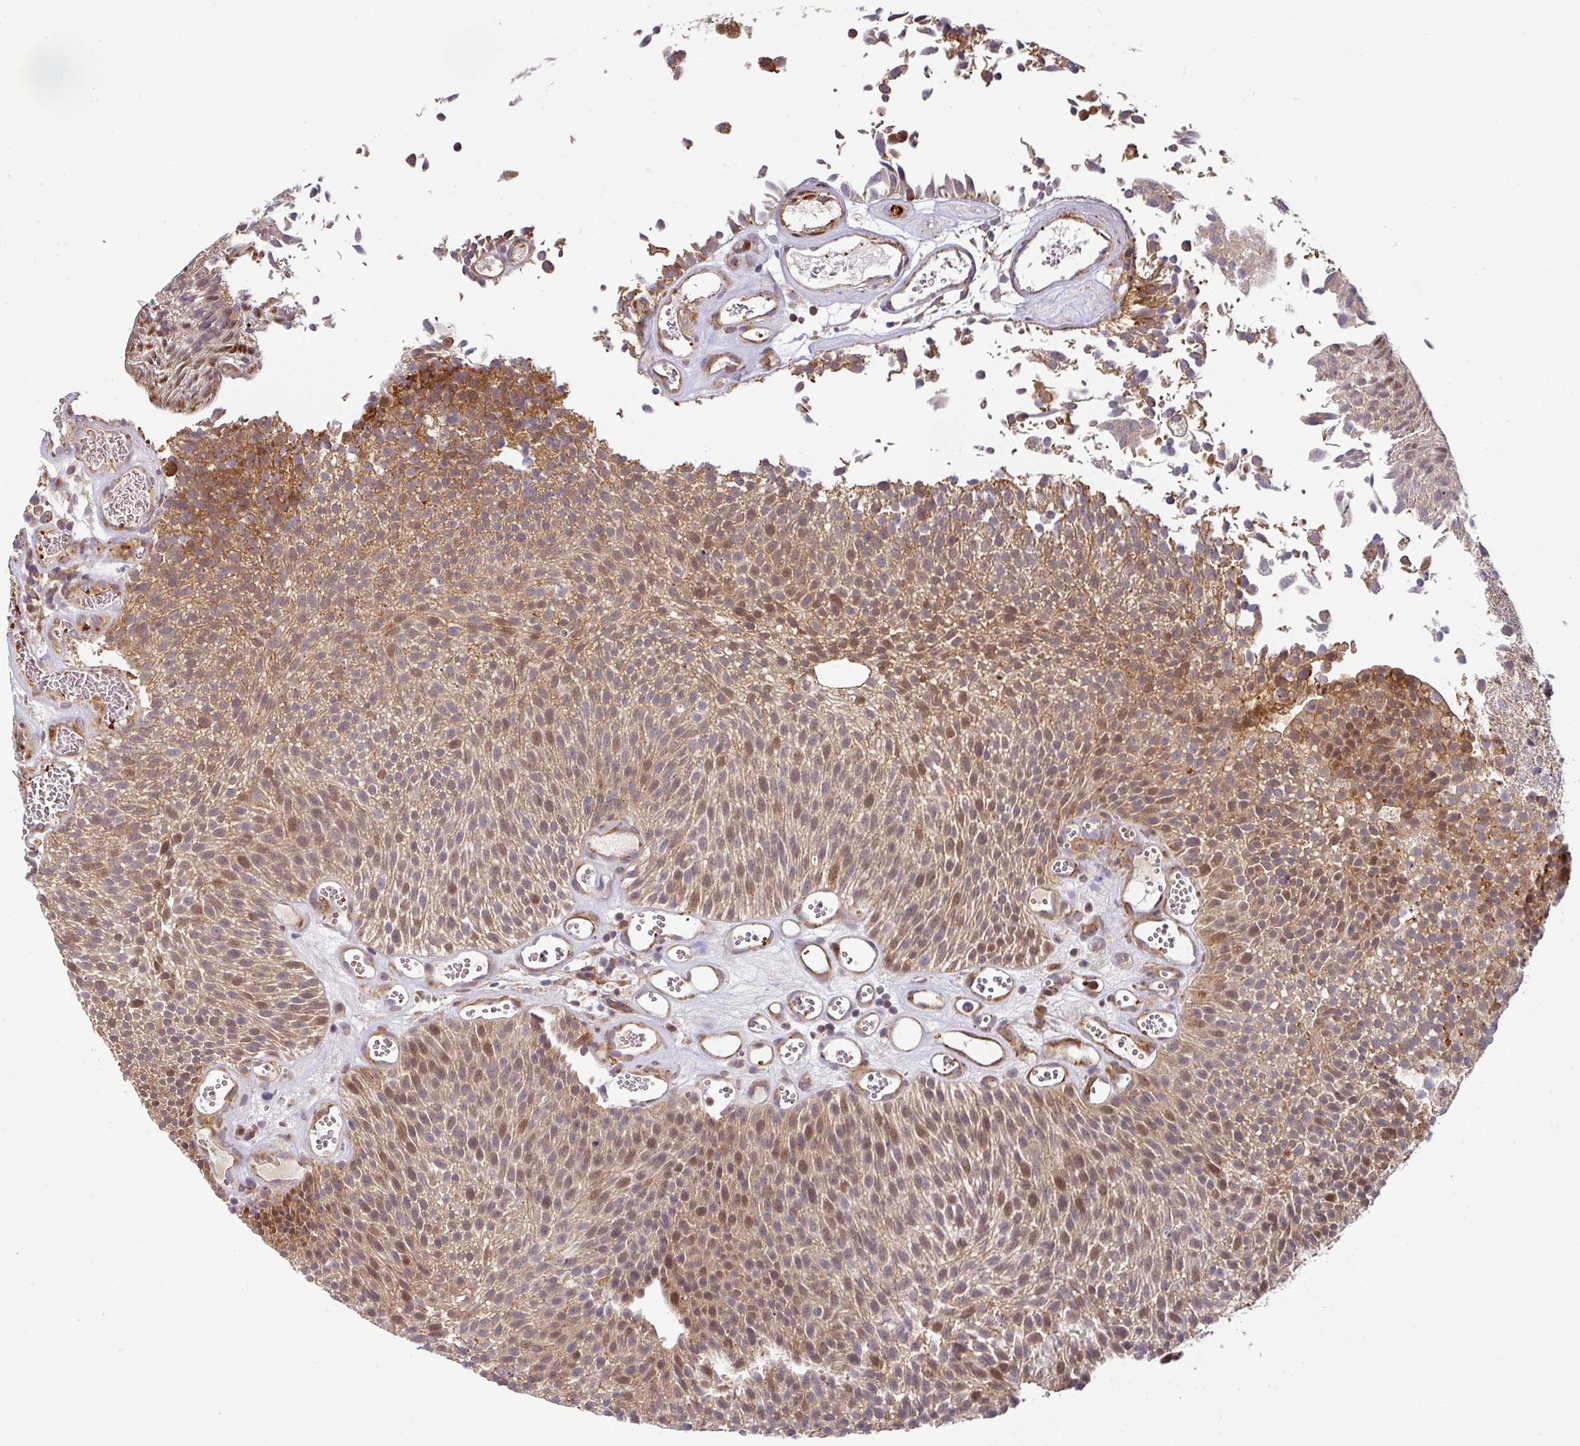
{"staining": {"intensity": "moderate", "quantity": ">75%", "location": "cytoplasmic/membranous,nuclear"}, "tissue": "urothelial cancer", "cell_type": "Tumor cells", "image_type": "cancer", "snomed": [{"axis": "morphology", "description": "Urothelial carcinoma, Low grade"}, {"axis": "topography", "description": "Urinary bladder"}], "caption": "Protein staining exhibits moderate cytoplasmic/membranous and nuclear positivity in about >75% of tumor cells in urothelial carcinoma (low-grade).", "gene": "CASP2", "patient": {"sex": "female", "age": 79}}